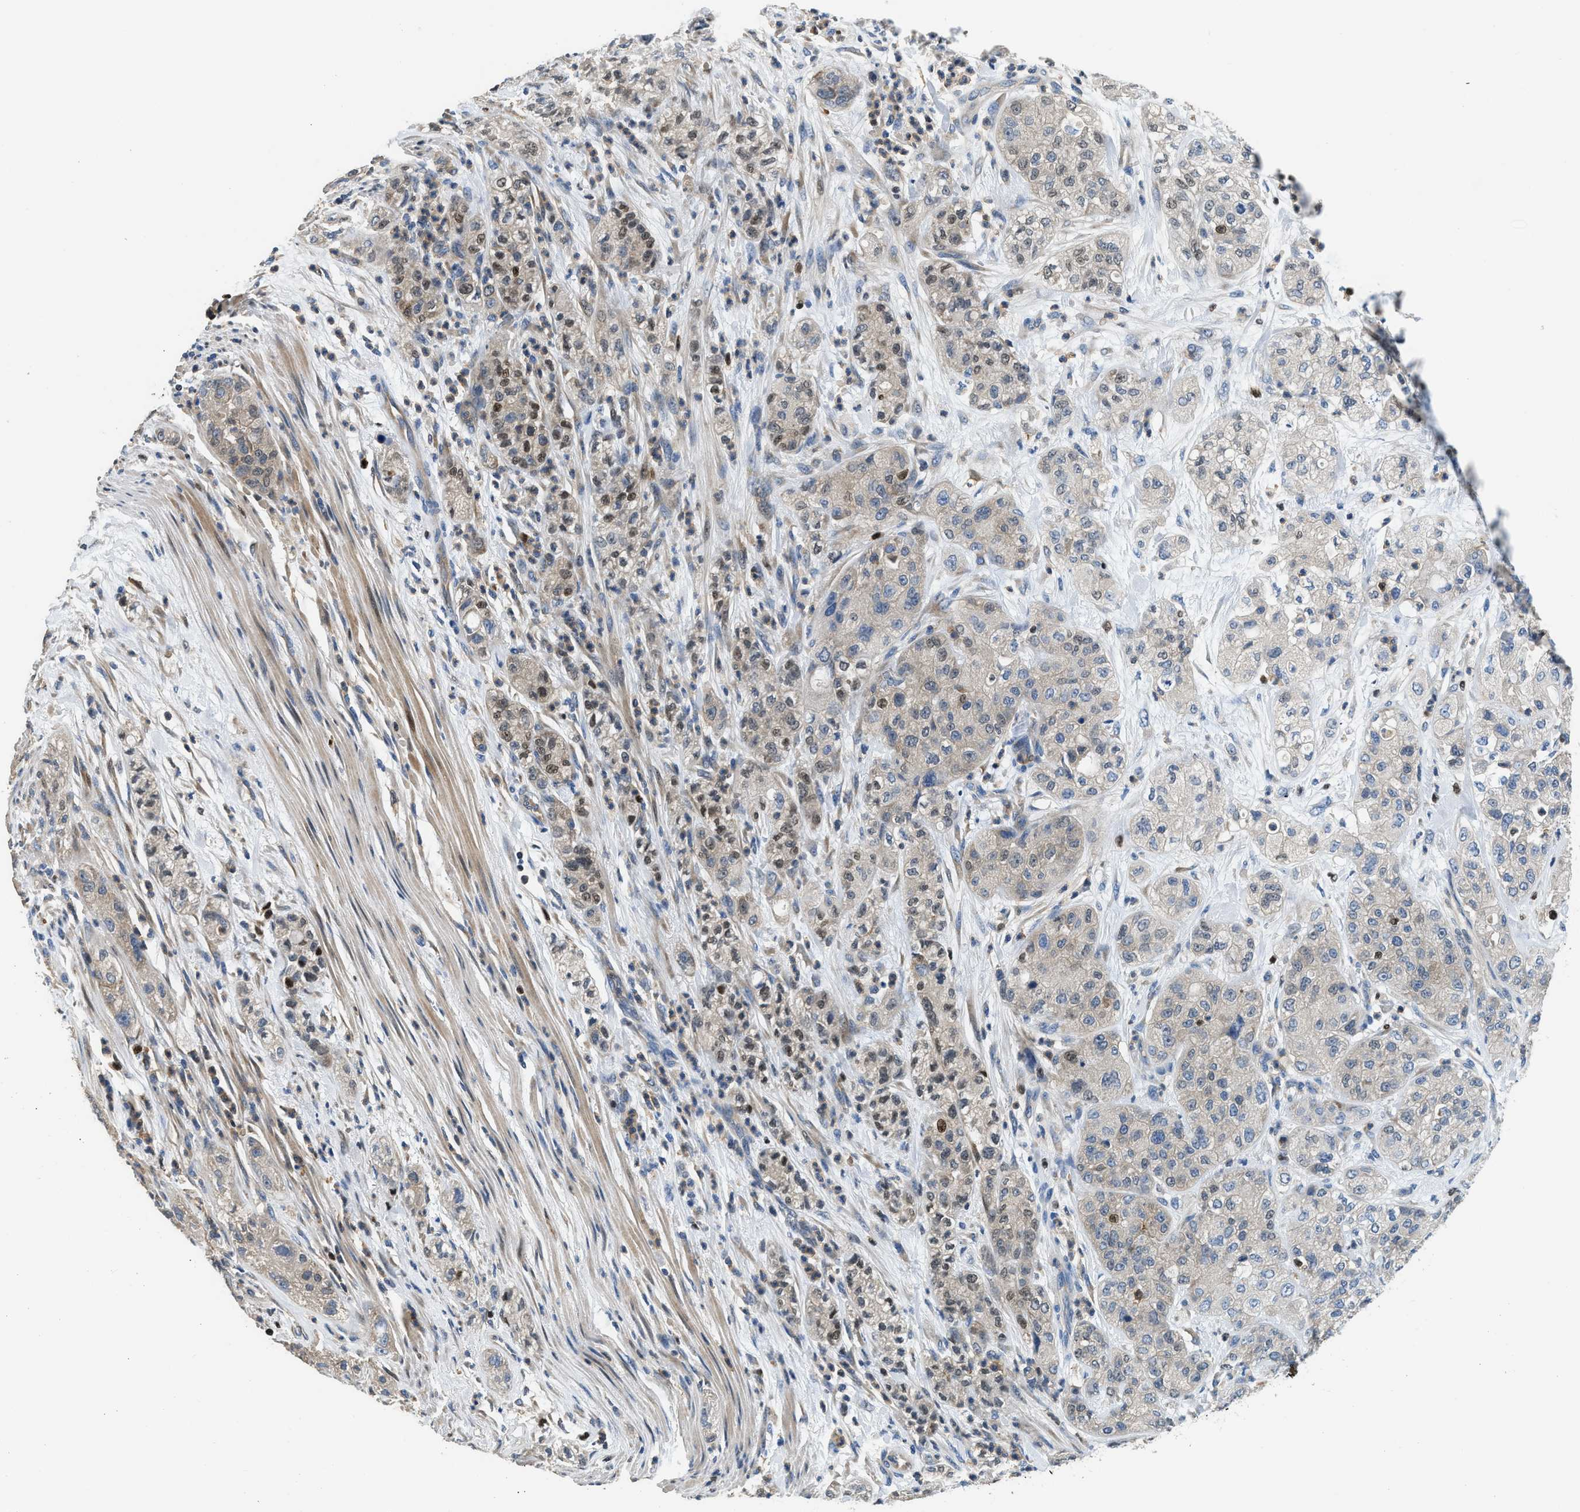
{"staining": {"intensity": "moderate", "quantity": "<25%", "location": "nuclear"}, "tissue": "pancreatic cancer", "cell_type": "Tumor cells", "image_type": "cancer", "snomed": [{"axis": "morphology", "description": "Adenocarcinoma, NOS"}, {"axis": "topography", "description": "Pancreas"}], "caption": "Immunohistochemistry image of neoplastic tissue: adenocarcinoma (pancreatic) stained using immunohistochemistry reveals low levels of moderate protein expression localized specifically in the nuclear of tumor cells, appearing as a nuclear brown color.", "gene": "TOX", "patient": {"sex": "female", "age": 78}}